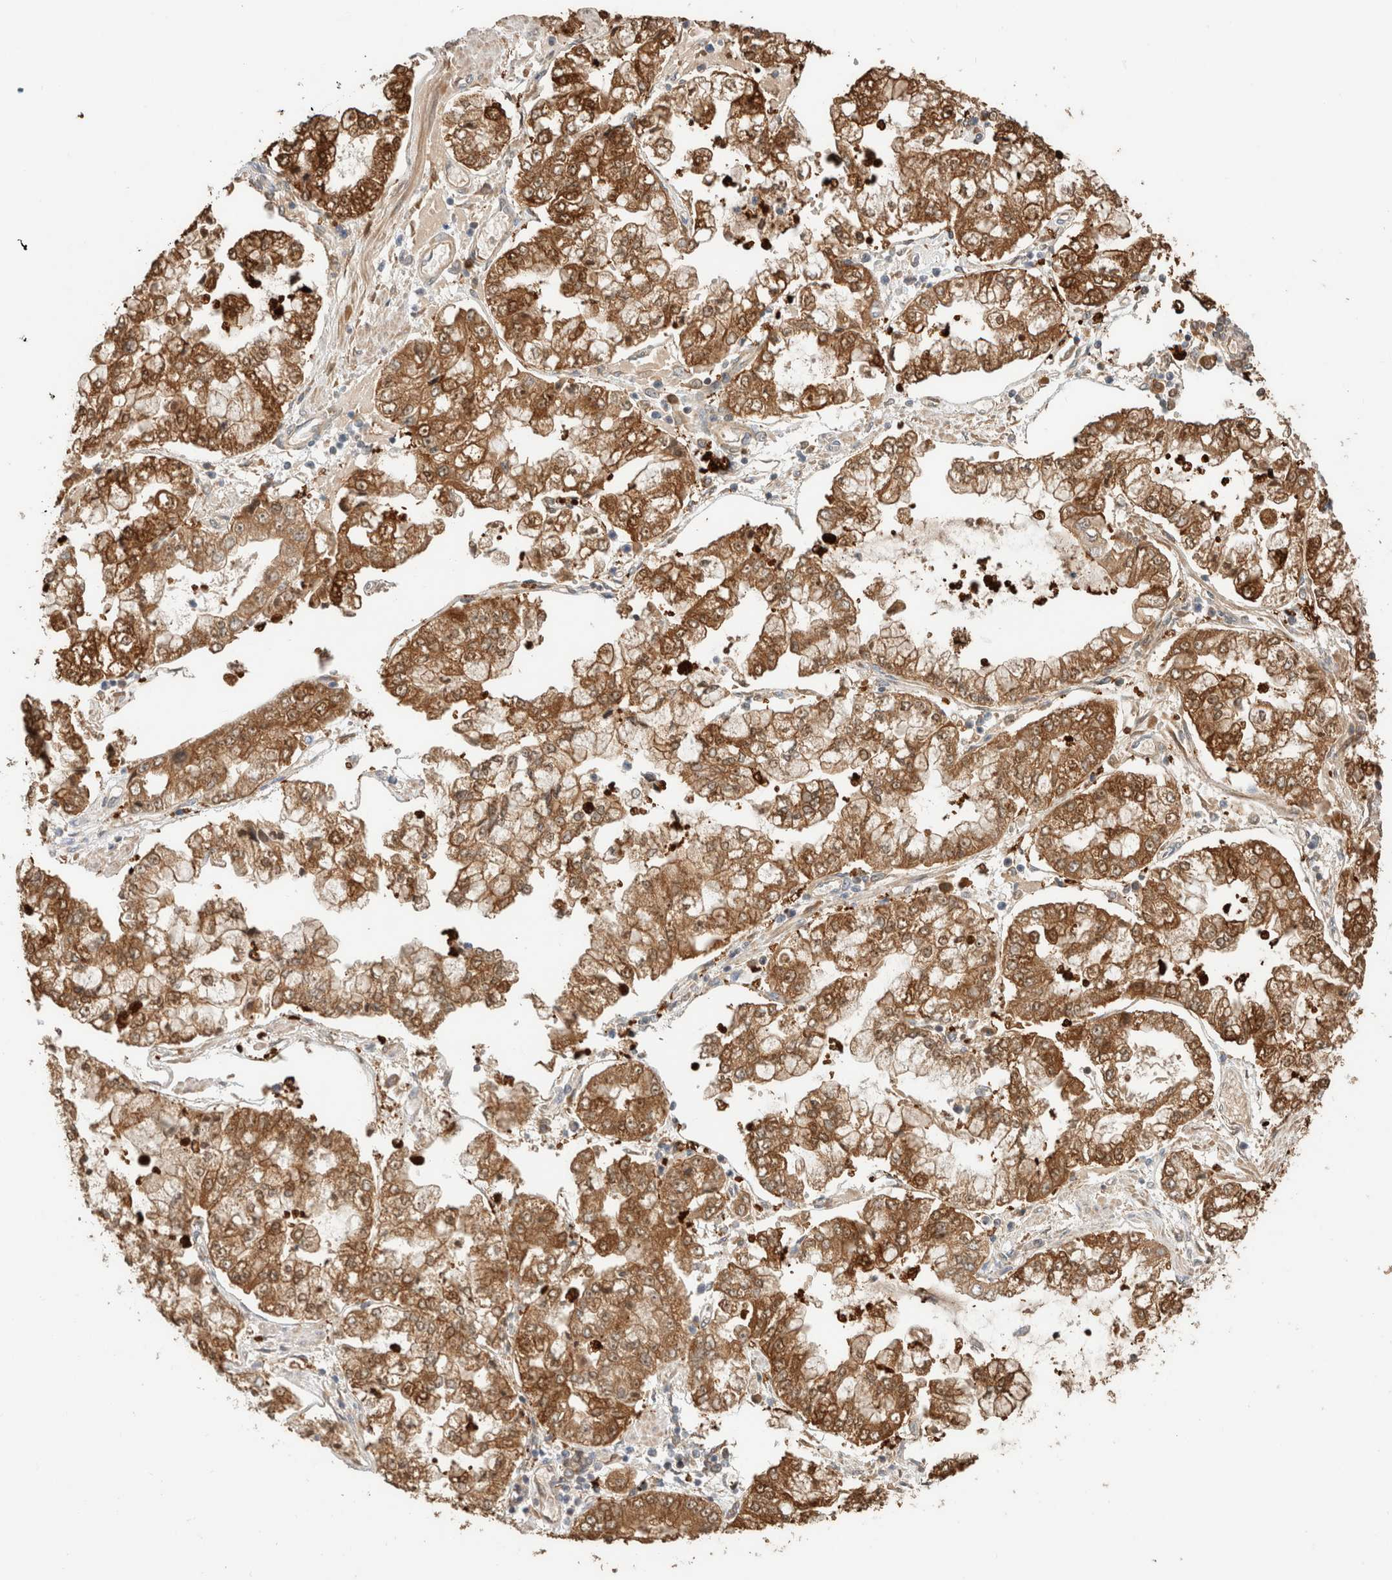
{"staining": {"intensity": "strong", "quantity": ">75%", "location": "cytoplasmic/membranous"}, "tissue": "stomach cancer", "cell_type": "Tumor cells", "image_type": "cancer", "snomed": [{"axis": "morphology", "description": "Adenocarcinoma, NOS"}, {"axis": "topography", "description": "Stomach"}], "caption": "There is high levels of strong cytoplasmic/membranous expression in tumor cells of adenocarcinoma (stomach), as demonstrated by immunohistochemical staining (brown color).", "gene": "CA13", "patient": {"sex": "male", "age": 76}}